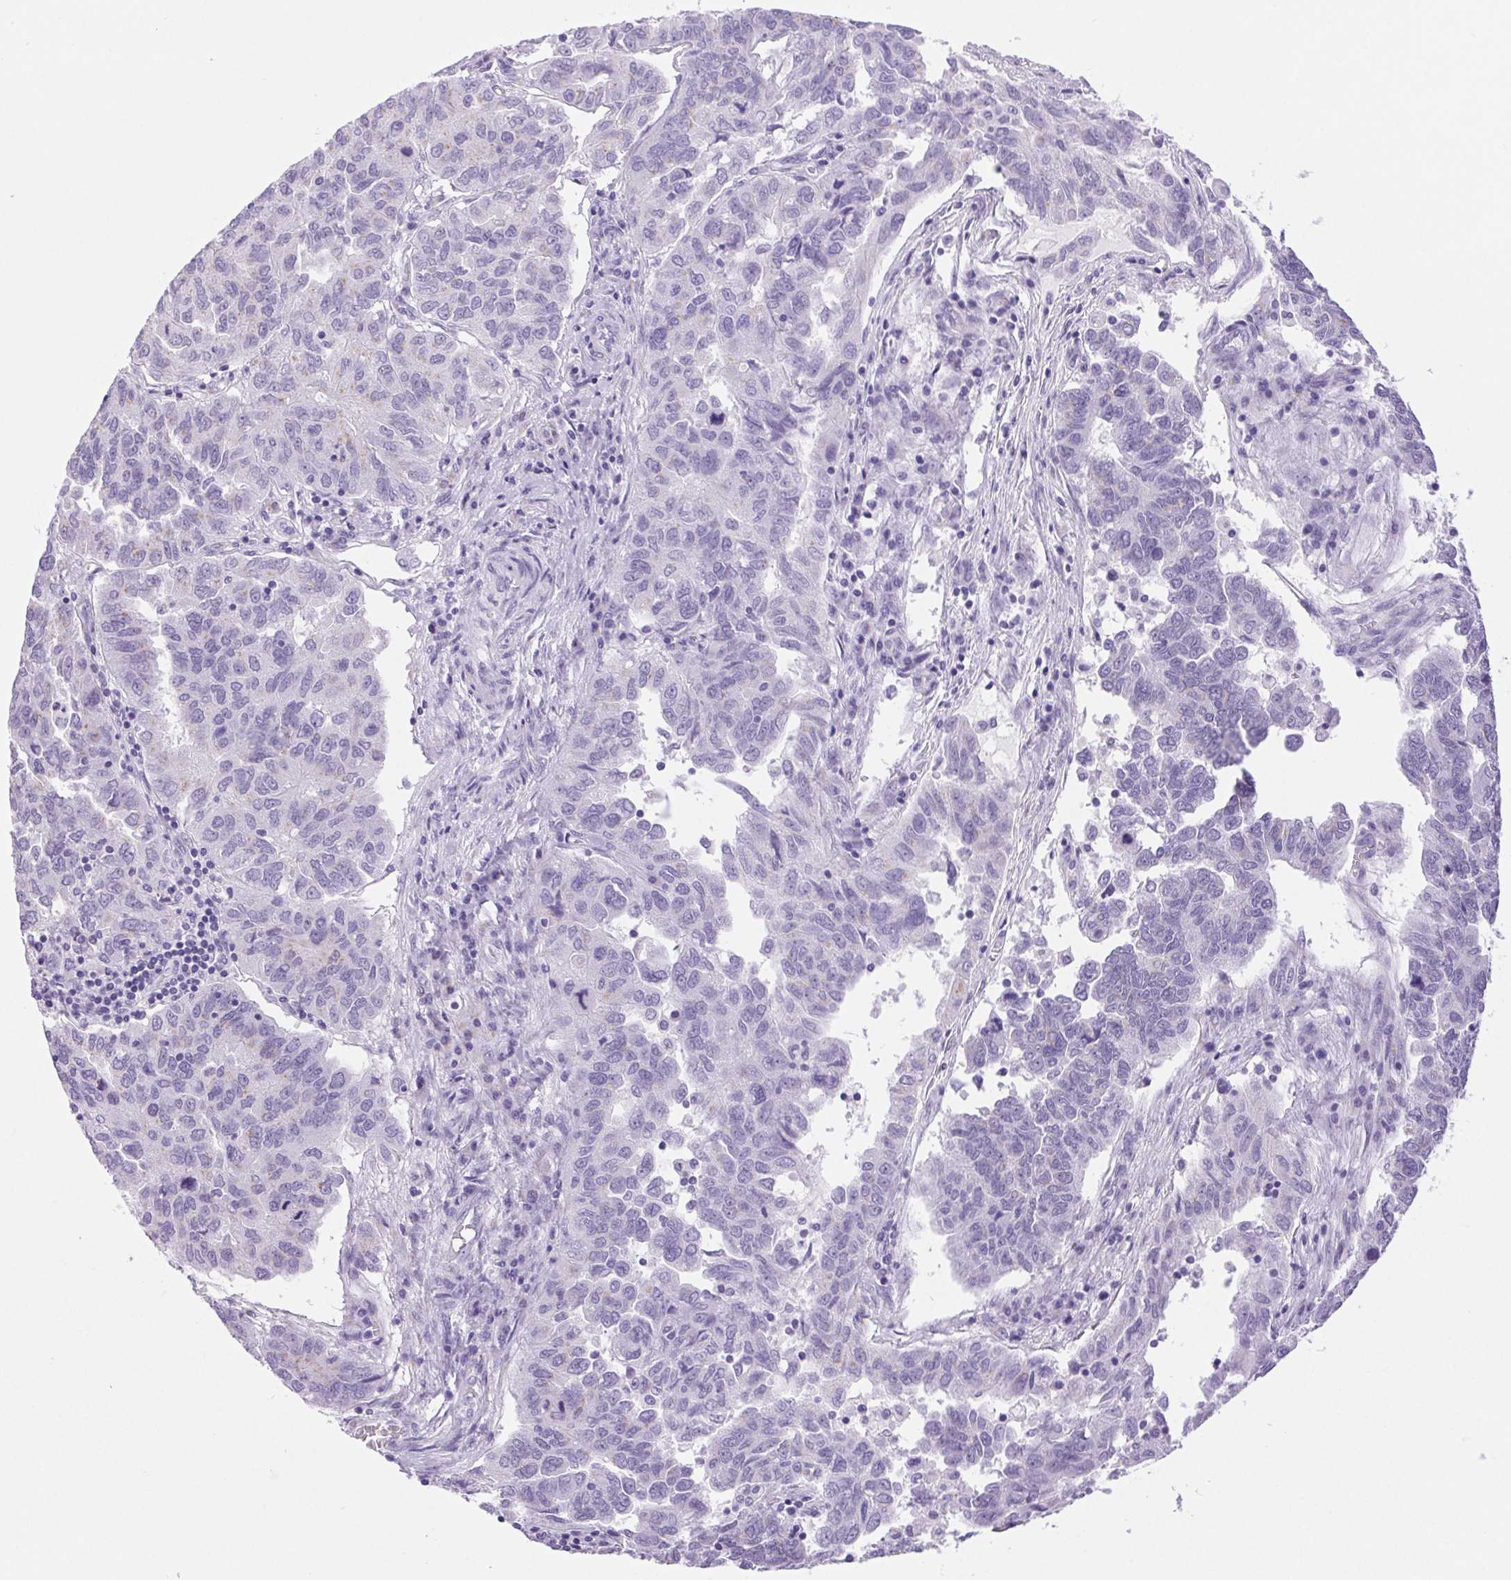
{"staining": {"intensity": "weak", "quantity": "<25%", "location": "cytoplasmic/membranous"}, "tissue": "ovarian cancer", "cell_type": "Tumor cells", "image_type": "cancer", "snomed": [{"axis": "morphology", "description": "Cystadenocarcinoma, serous, NOS"}, {"axis": "topography", "description": "Ovary"}], "caption": "Immunohistochemistry photomicrograph of human serous cystadenocarcinoma (ovarian) stained for a protein (brown), which displays no expression in tumor cells.", "gene": "SERPINB3", "patient": {"sex": "female", "age": 64}}